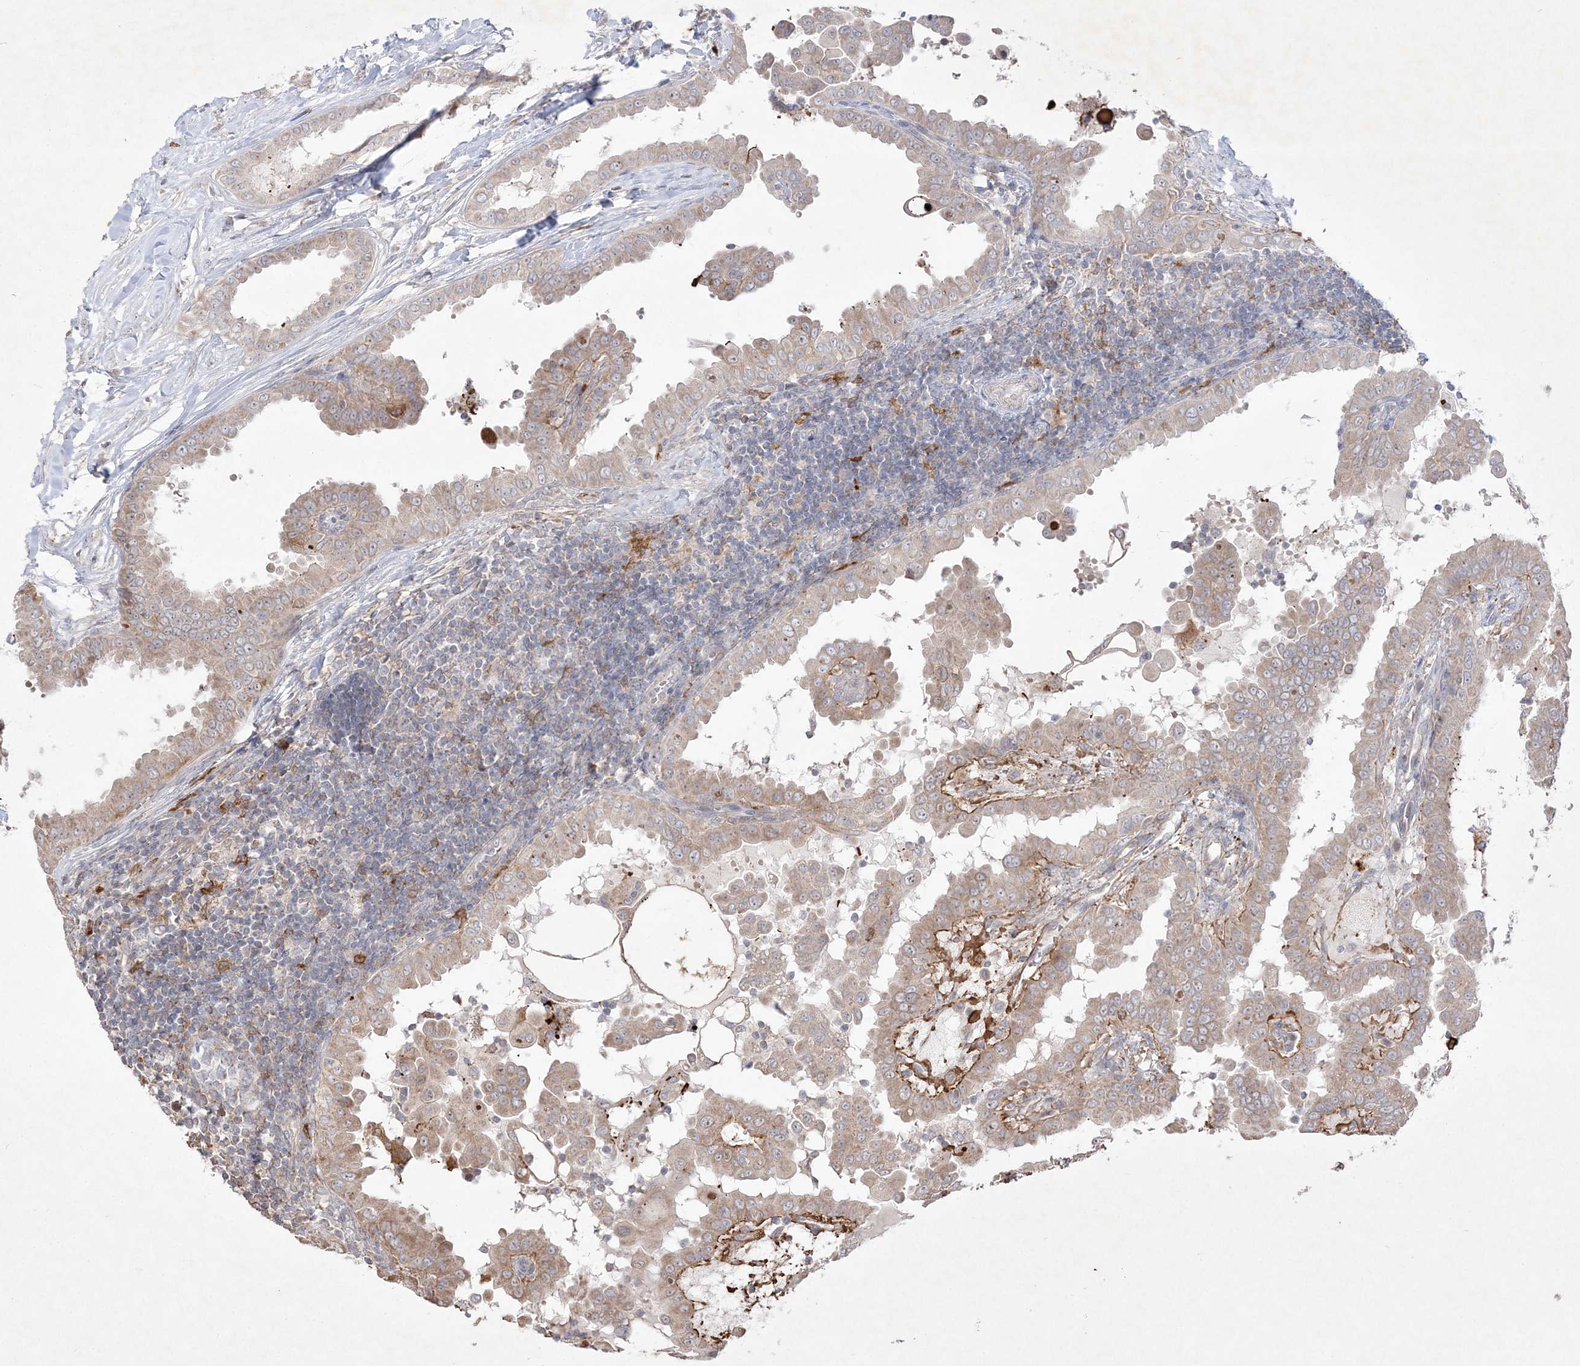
{"staining": {"intensity": "weak", "quantity": "25%-75%", "location": "cytoplasmic/membranous"}, "tissue": "thyroid cancer", "cell_type": "Tumor cells", "image_type": "cancer", "snomed": [{"axis": "morphology", "description": "Papillary adenocarcinoma, NOS"}, {"axis": "topography", "description": "Thyroid gland"}], "caption": "The immunohistochemical stain highlights weak cytoplasmic/membranous positivity in tumor cells of thyroid cancer (papillary adenocarcinoma) tissue. Using DAB (3,3'-diaminobenzidine) (brown) and hematoxylin (blue) stains, captured at high magnification using brightfield microscopy.", "gene": "CLNK", "patient": {"sex": "male", "age": 33}}